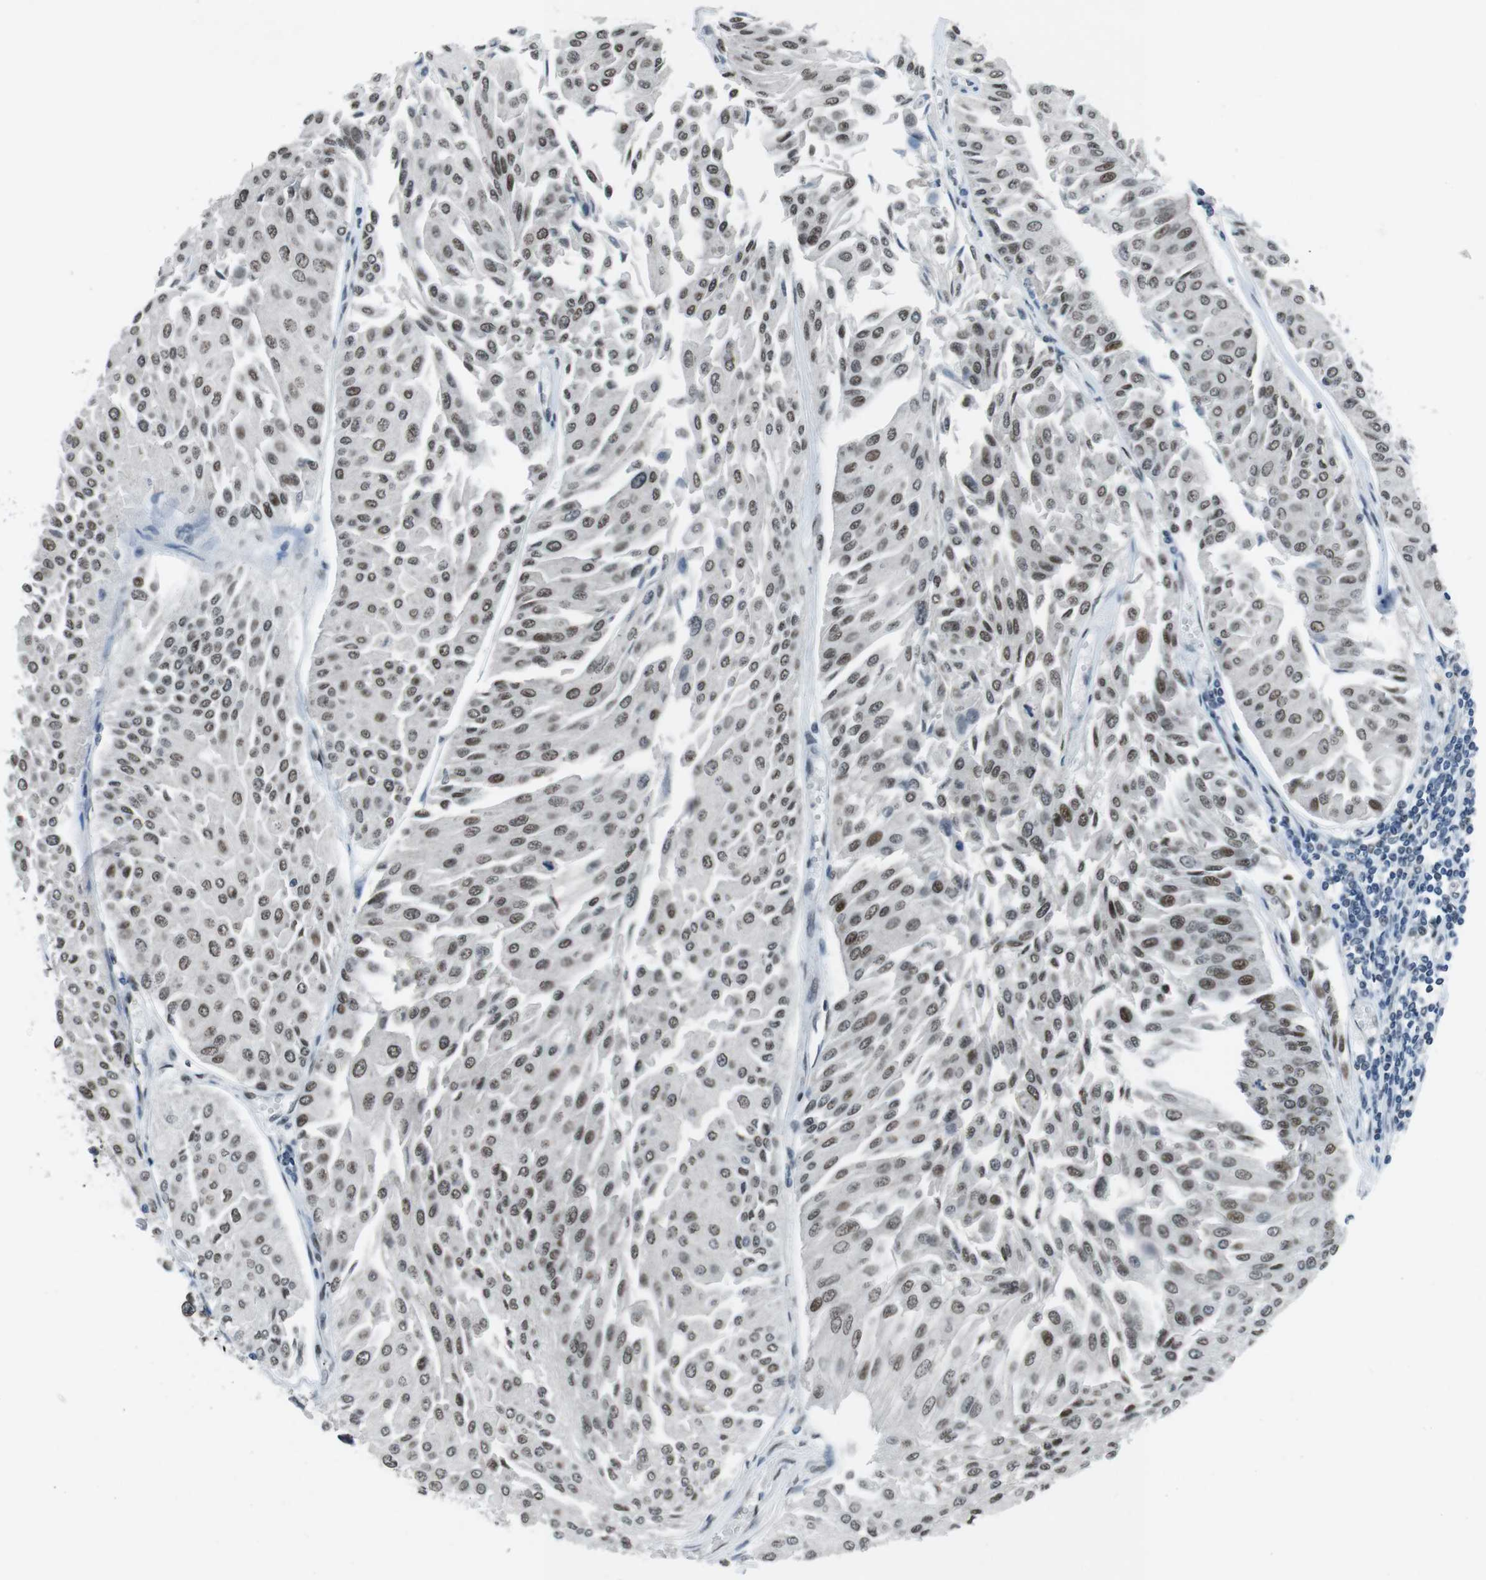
{"staining": {"intensity": "moderate", "quantity": ">75%", "location": "nuclear"}, "tissue": "urothelial cancer", "cell_type": "Tumor cells", "image_type": "cancer", "snomed": [{"axis": "morphology", "description": "Urothelial carcinoma, Low grade"}, {"axis": "topography", "description": "Urinary bladder"}], "caption": "IHC of urothelial carcinoma (low-grade) demonstrates medium levels of moderate nuclear expression in approximately >75% of tumor cells.", "gene": "MAD1L1", "patient": {"sex": "male", "age": 67}}